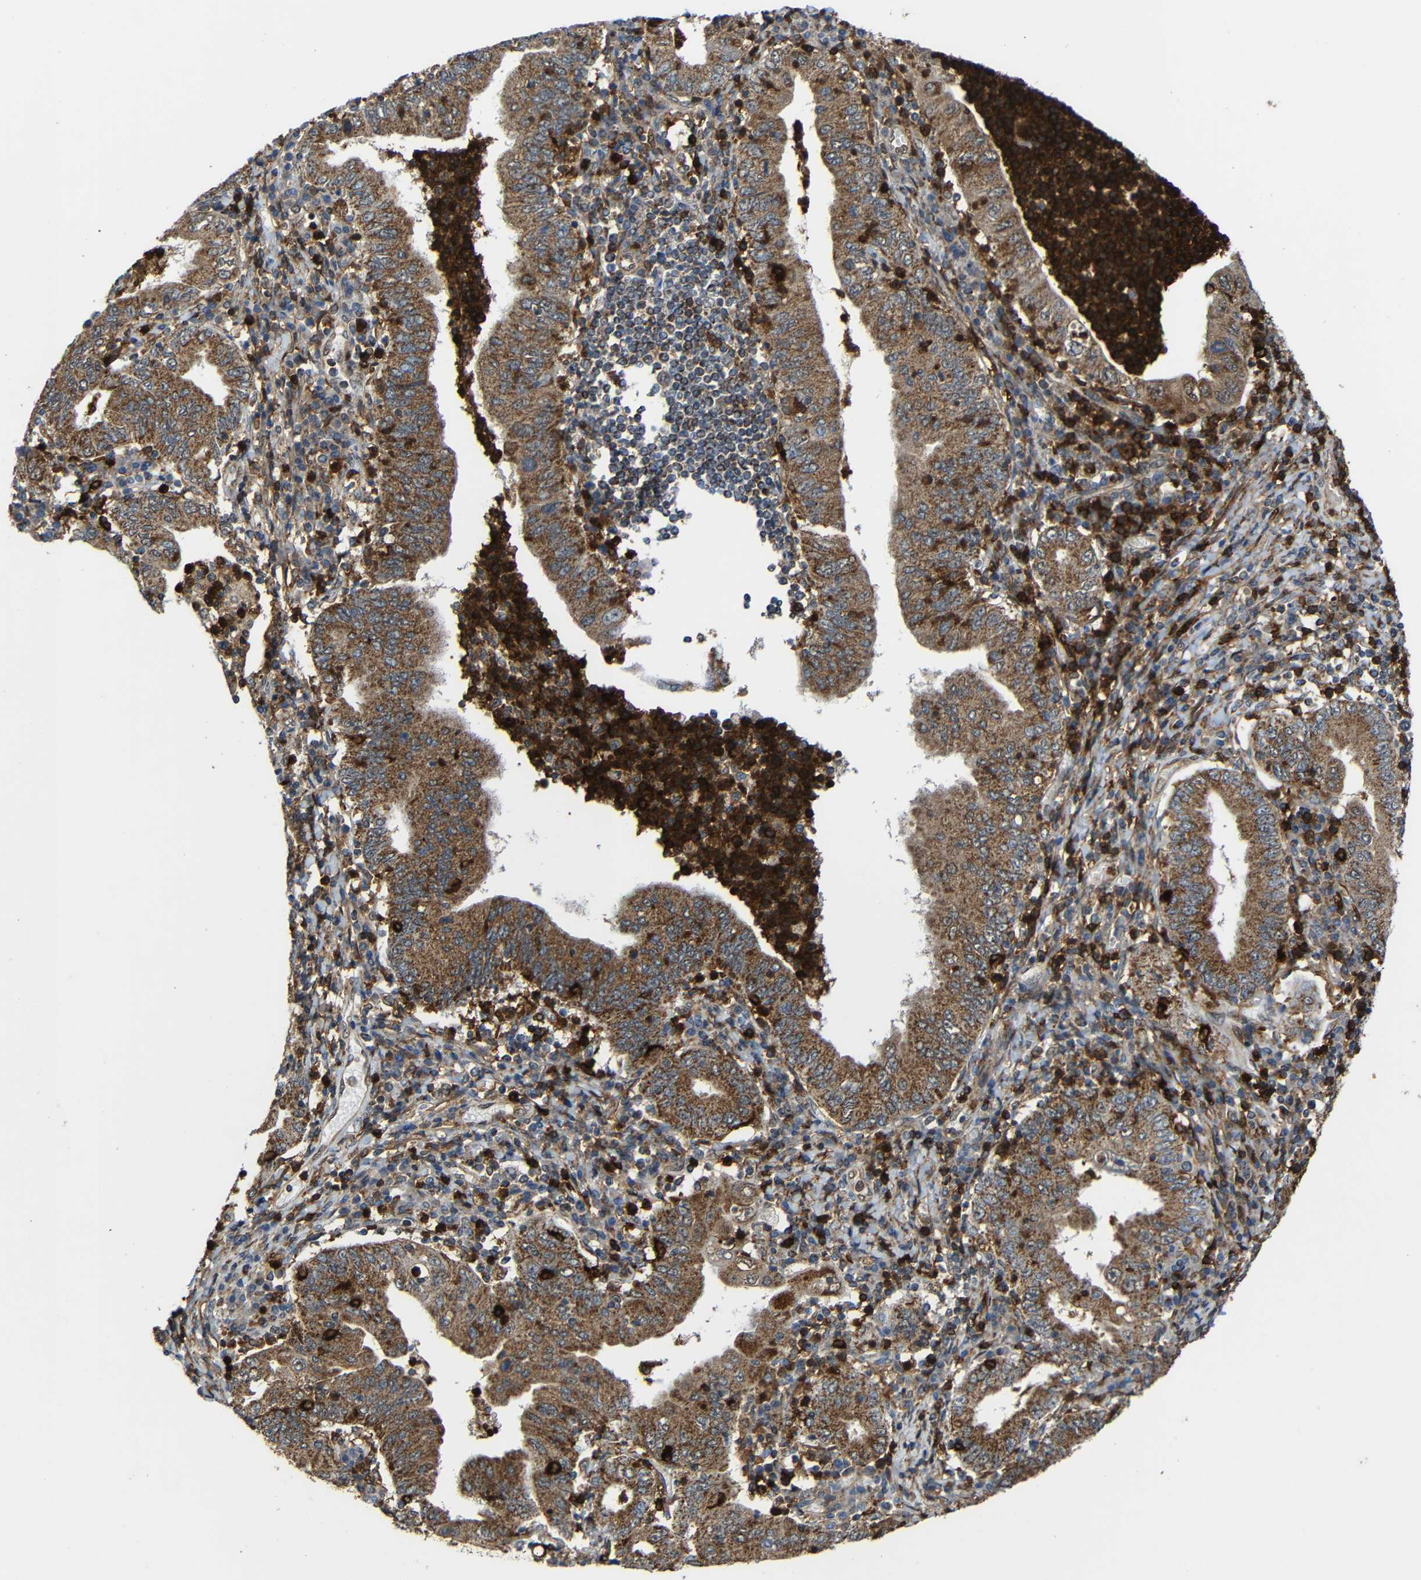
{"staining": {"intensity": "moderate", "quantity": ">75%", "location": "cytoplasmic/membranous"}, "tissue": "stomach cancer", "cell_type": "Tumor cells", "image_type": "cancer", "snomed": [{"axis": "morphology", "description": "Normal tissue, NOS"}, {"axis": "morphology", "description": "Adenocarcinoma, NOS"}, {"axis": "topography", "description": "Esophagus"}, {"axis": "topography", "description": "Stomach, upper"}, {"axis": "topography", "description": "Peripheral nerve tissue"}], "caption": "Protein expression analysis of stomach cancer (adenocarcinoma) displays moderate cytoplasmic/membranous positivity in about >75% of tumor cells.", "gene": "C1GALT1", "patient": {"sex": "male", "age": 62}}